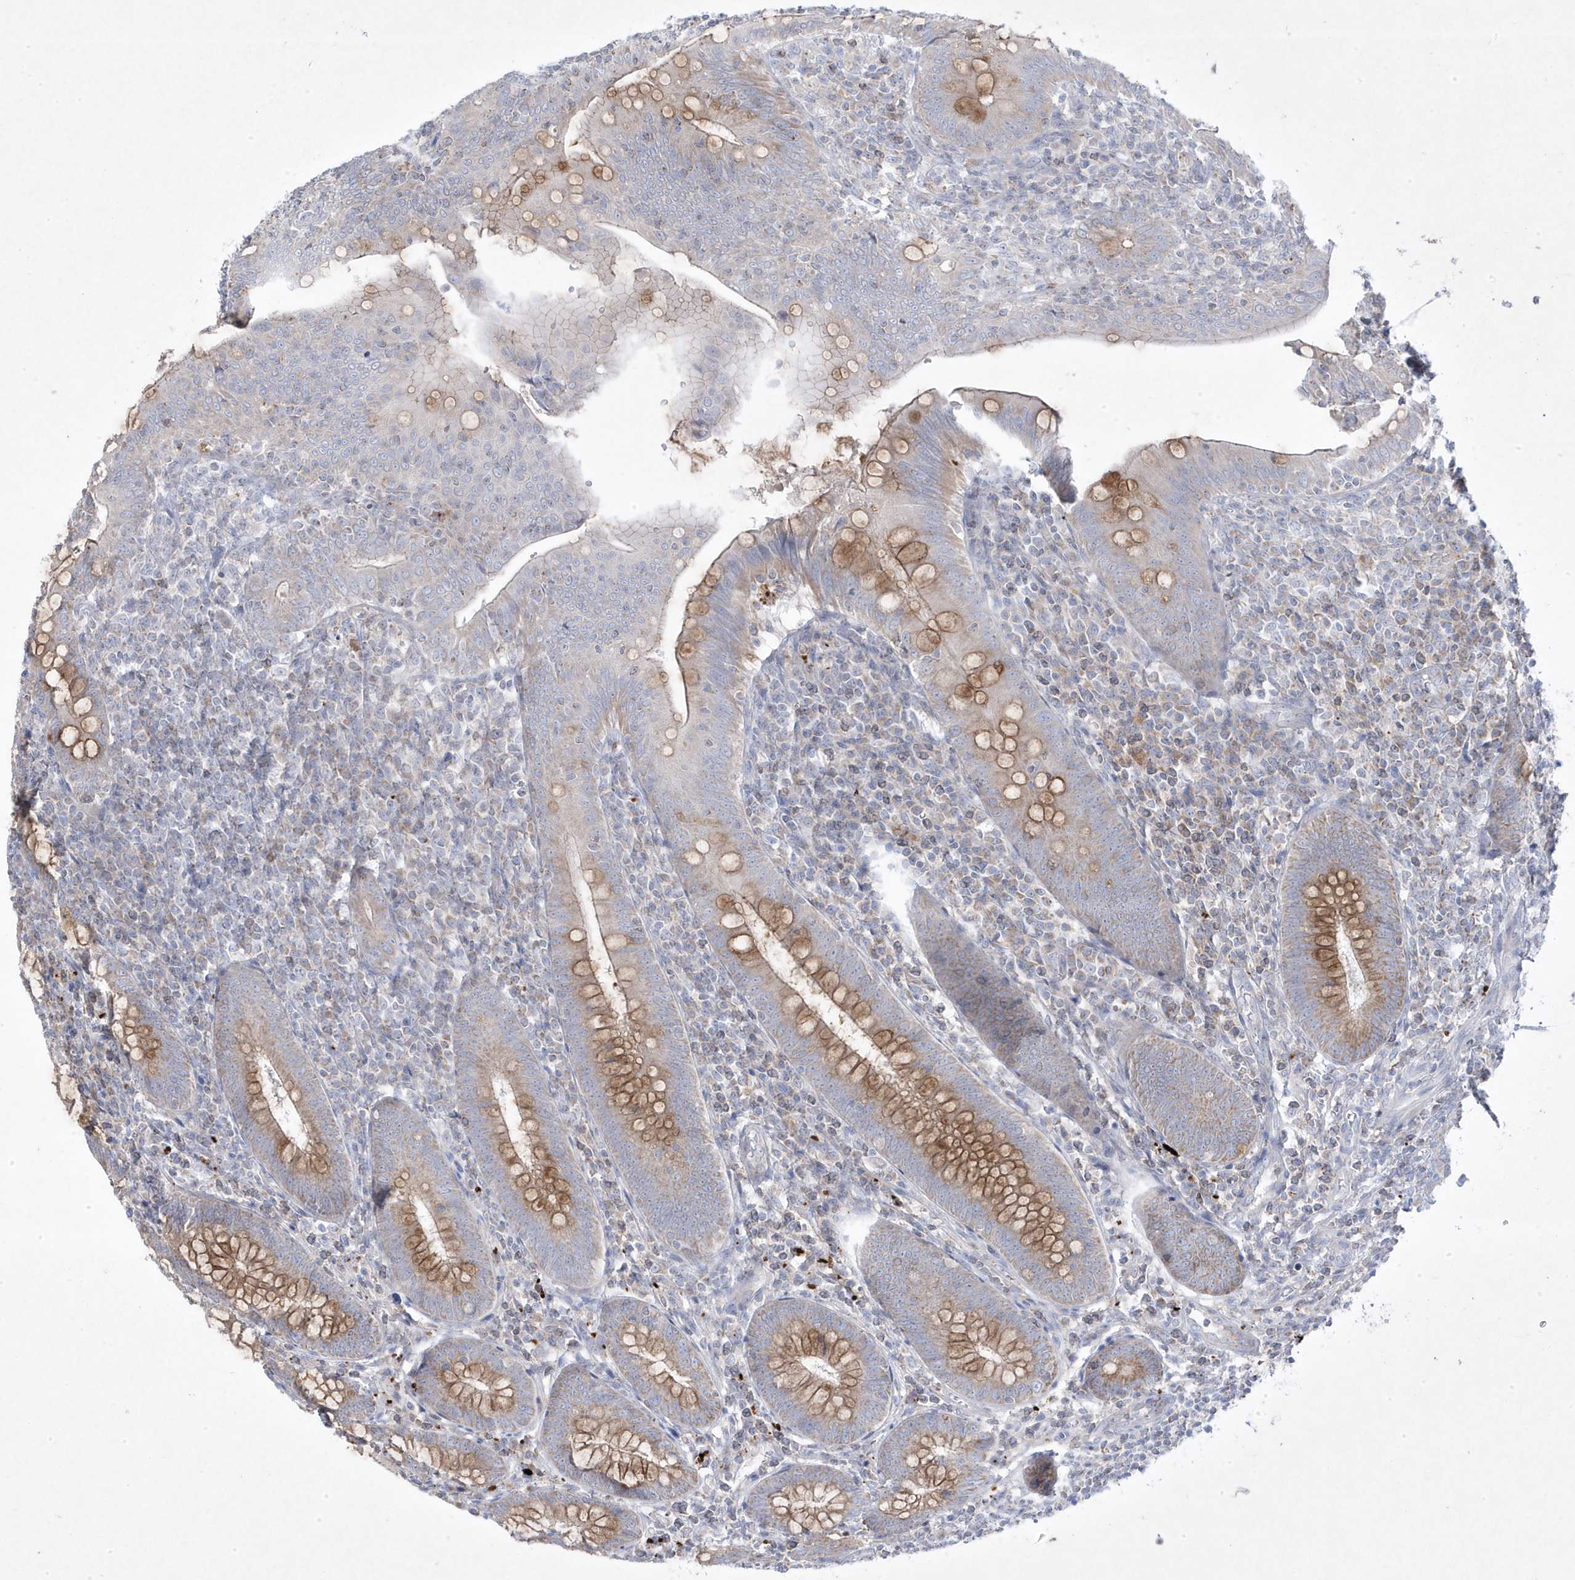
{"staining": {"intensity": "strong", "quantity": "25%-75%", "location": "cytoplasmic/membranous"}, "tissue": "appendix", "cell_type": "Glandular cells", "image_type": "normal", "snomed": [{"axis": "morphology", "description": "Normal tissue, NOS"}, {"axis": "topography", "description": "Appendix"}], "caption": "Brown immunohistochemical staining in unremarkable appendix exhibits strong cytoplasmic/membranous staining in approximately 25%-75% of glandular cells. The staining is performed using DAB (3,3'-diaminobenzidine) brown chromogen to label protein expression. The nuclei are counter-stained blue using hematoxylin.", "gene": "ADAMTSL3", "patient": {"sex": "male", "age": 14}}